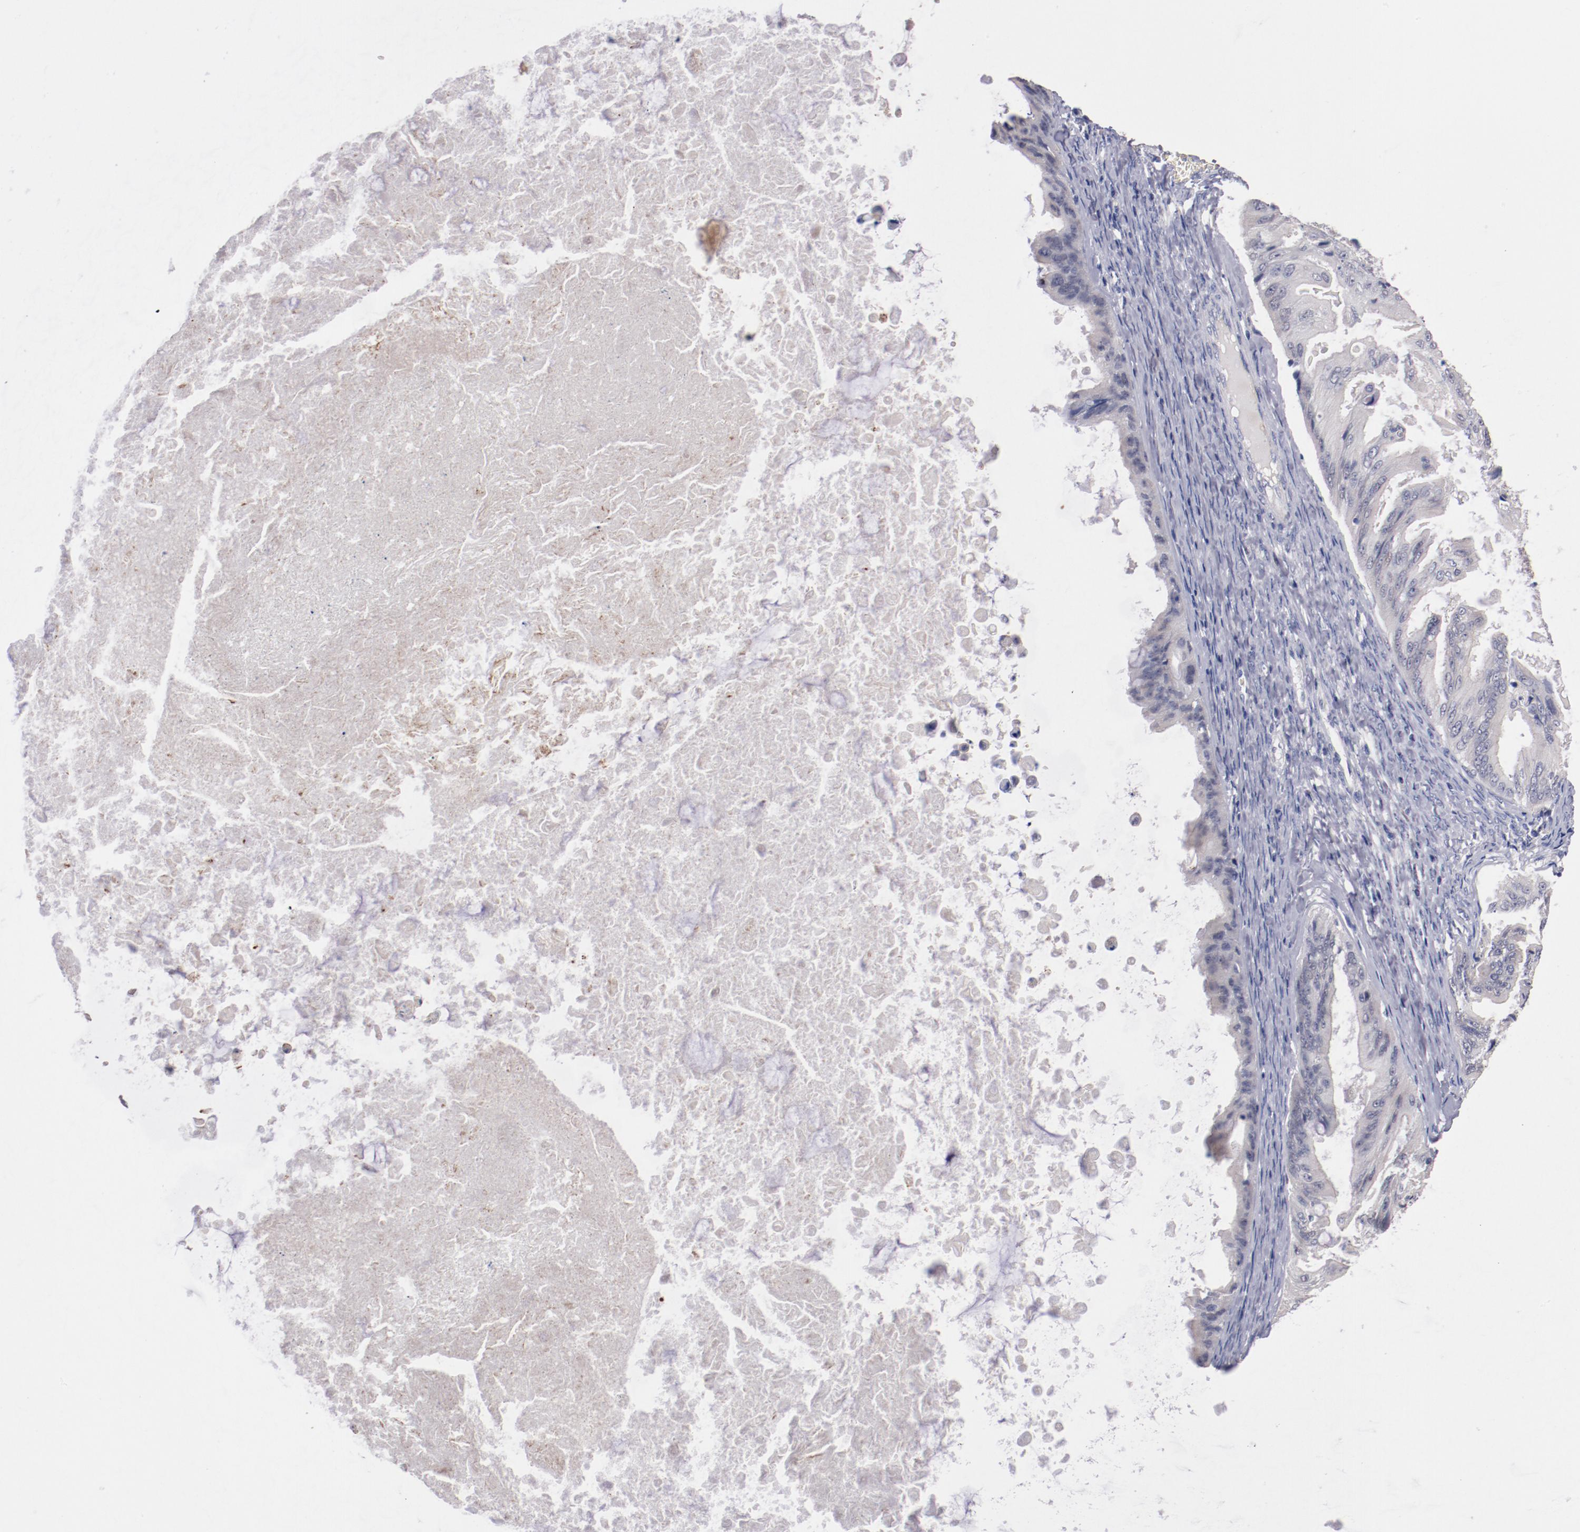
{"staining": {"intensity": "negative", "quantity": "none", "location": "none"}, "tissue": "ovarian cancer", "cell_type": "Tumor cells", "image_type": "cancer", "snomed": [{"axis": "morphology", "description": "Cystadenocarcinoma, mucinous, NOS"}, {"axis": "topography", "description": "Ovary"}], "caption": "This is a histopathology image of IHC staining of ovarian mucinous cystadenocarcinoma, which shows no staining in tumor cells.", "gene": "FAM81A", "patient": {"sex": "female", "age": 37}}